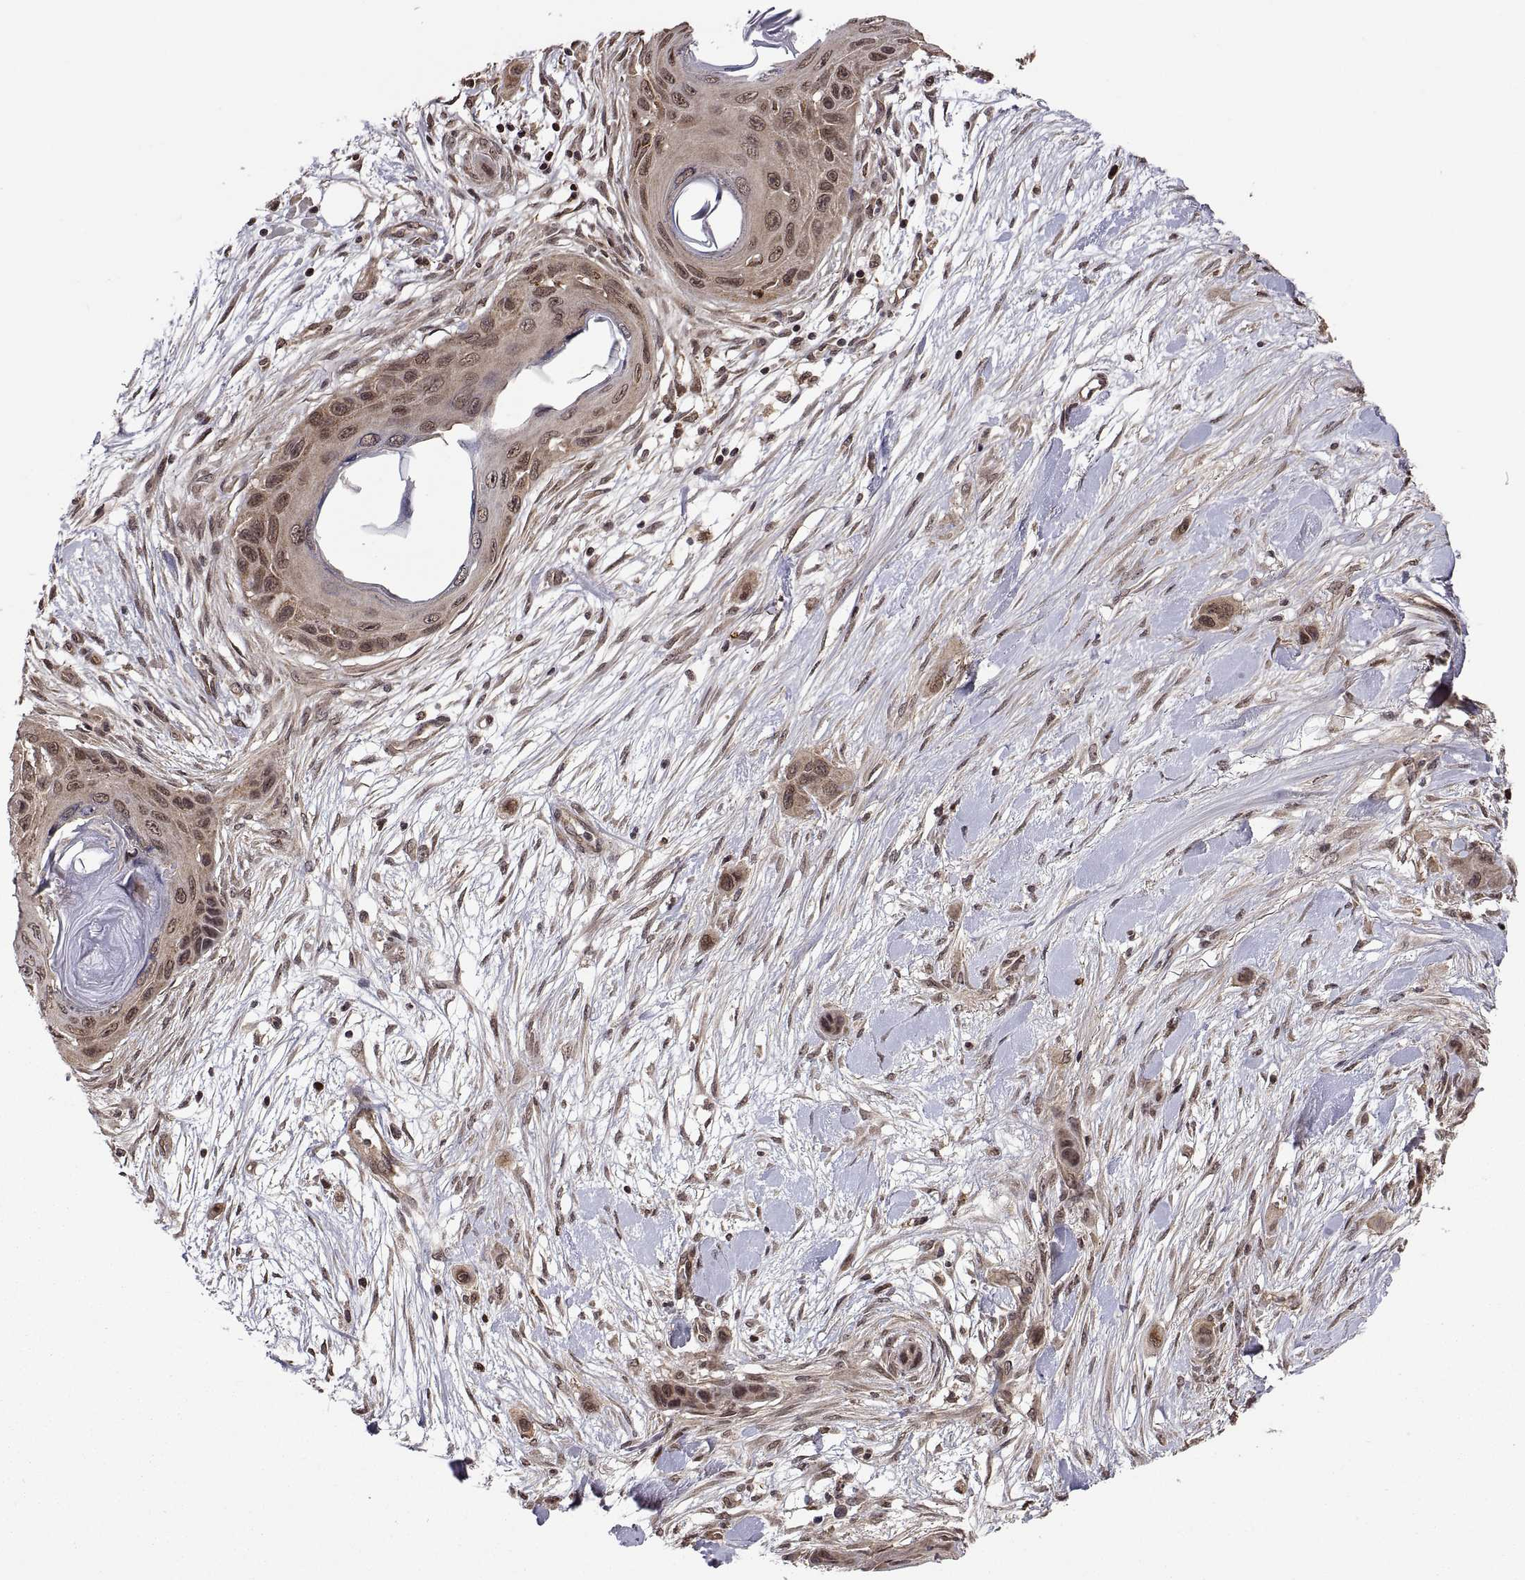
{"staining": {"intensity": "weak", "quantity": ">75%", "location": "cytoplasmic/membranous,nuclear"}, "tissue": "skin cancer", "cell_type": "Tumor cells", "image_type": "cancer", "snomed": [{"axis": "morphology", "description": "Squamous cell carcinoma, NOS"}, {"axis": "topography", "description": "Skin"}], "caption": "The photomicrograph reveals staining of skin cancer (squamous cell carcinoma), revealing weak cytoplasmic/membranous and nuclear protein positivity (brown color) within tumor cells.", "gene": "ZNRF2", "patient": {"sex": "male", "age": 79}}